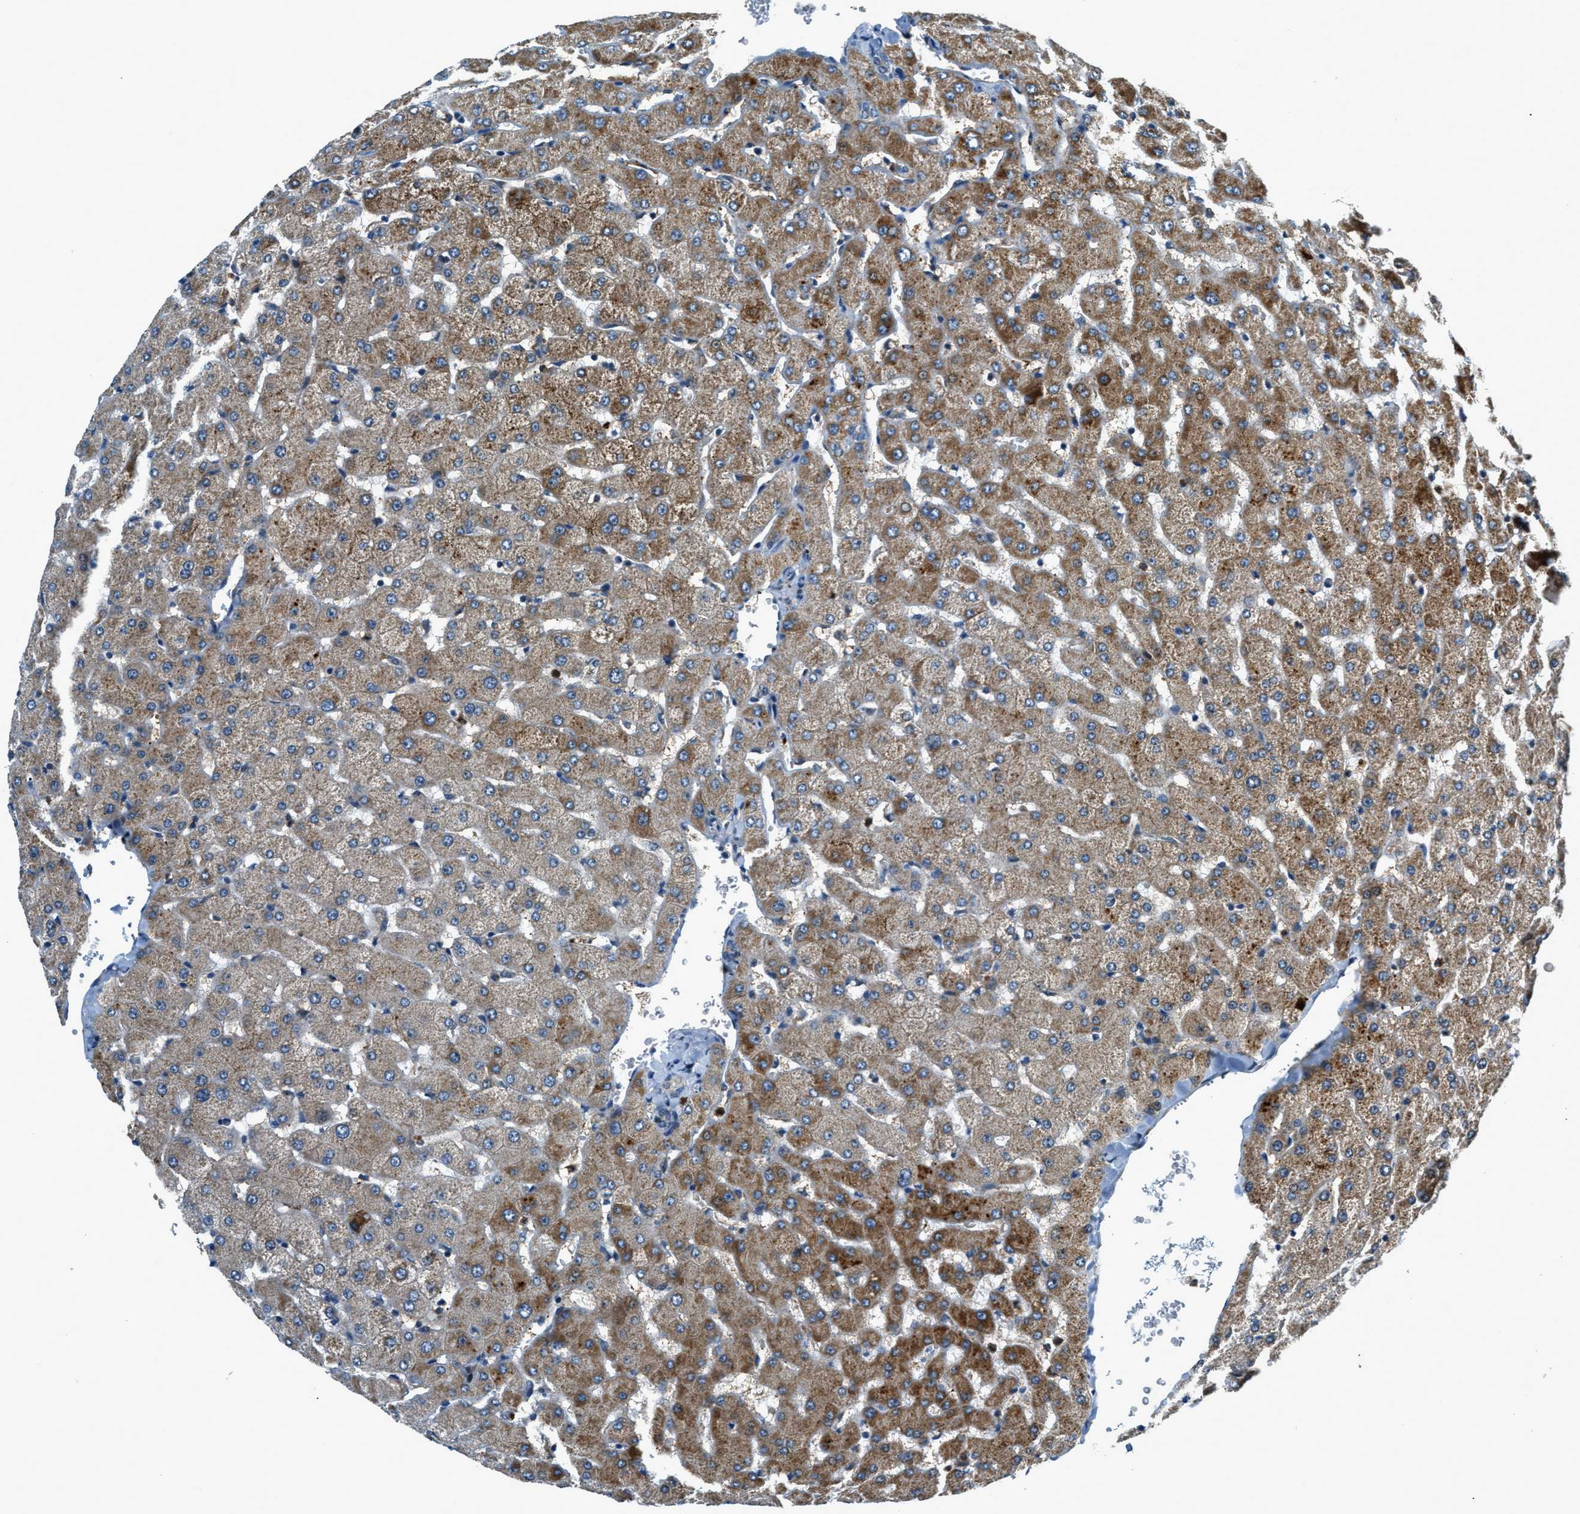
{"staining": {"intensity": "negative", "quantity": "none", "location": "none"}, "tissue": "liver", "cell_type": "Cholangiocytes", "image_type": "normal", "snomed": [{"axis": "morphology", "description": "Normal tissue, NOS"}, {"axis": "topography", "description": "Liver"}], "caption": "High magnification brightfield microscopy of normal liver stained with DAB (brown) and counterstained with hematoxylin (blue): cholangiocytes show no significant positivity. (Stains: DAB immunohistochemistry (IHC) with hematoxylin counter stain, Microscopy: brightfield microscopy at high magnification).", "gene": "HERC2", "patient": {"sex": "female", "age": 63}}